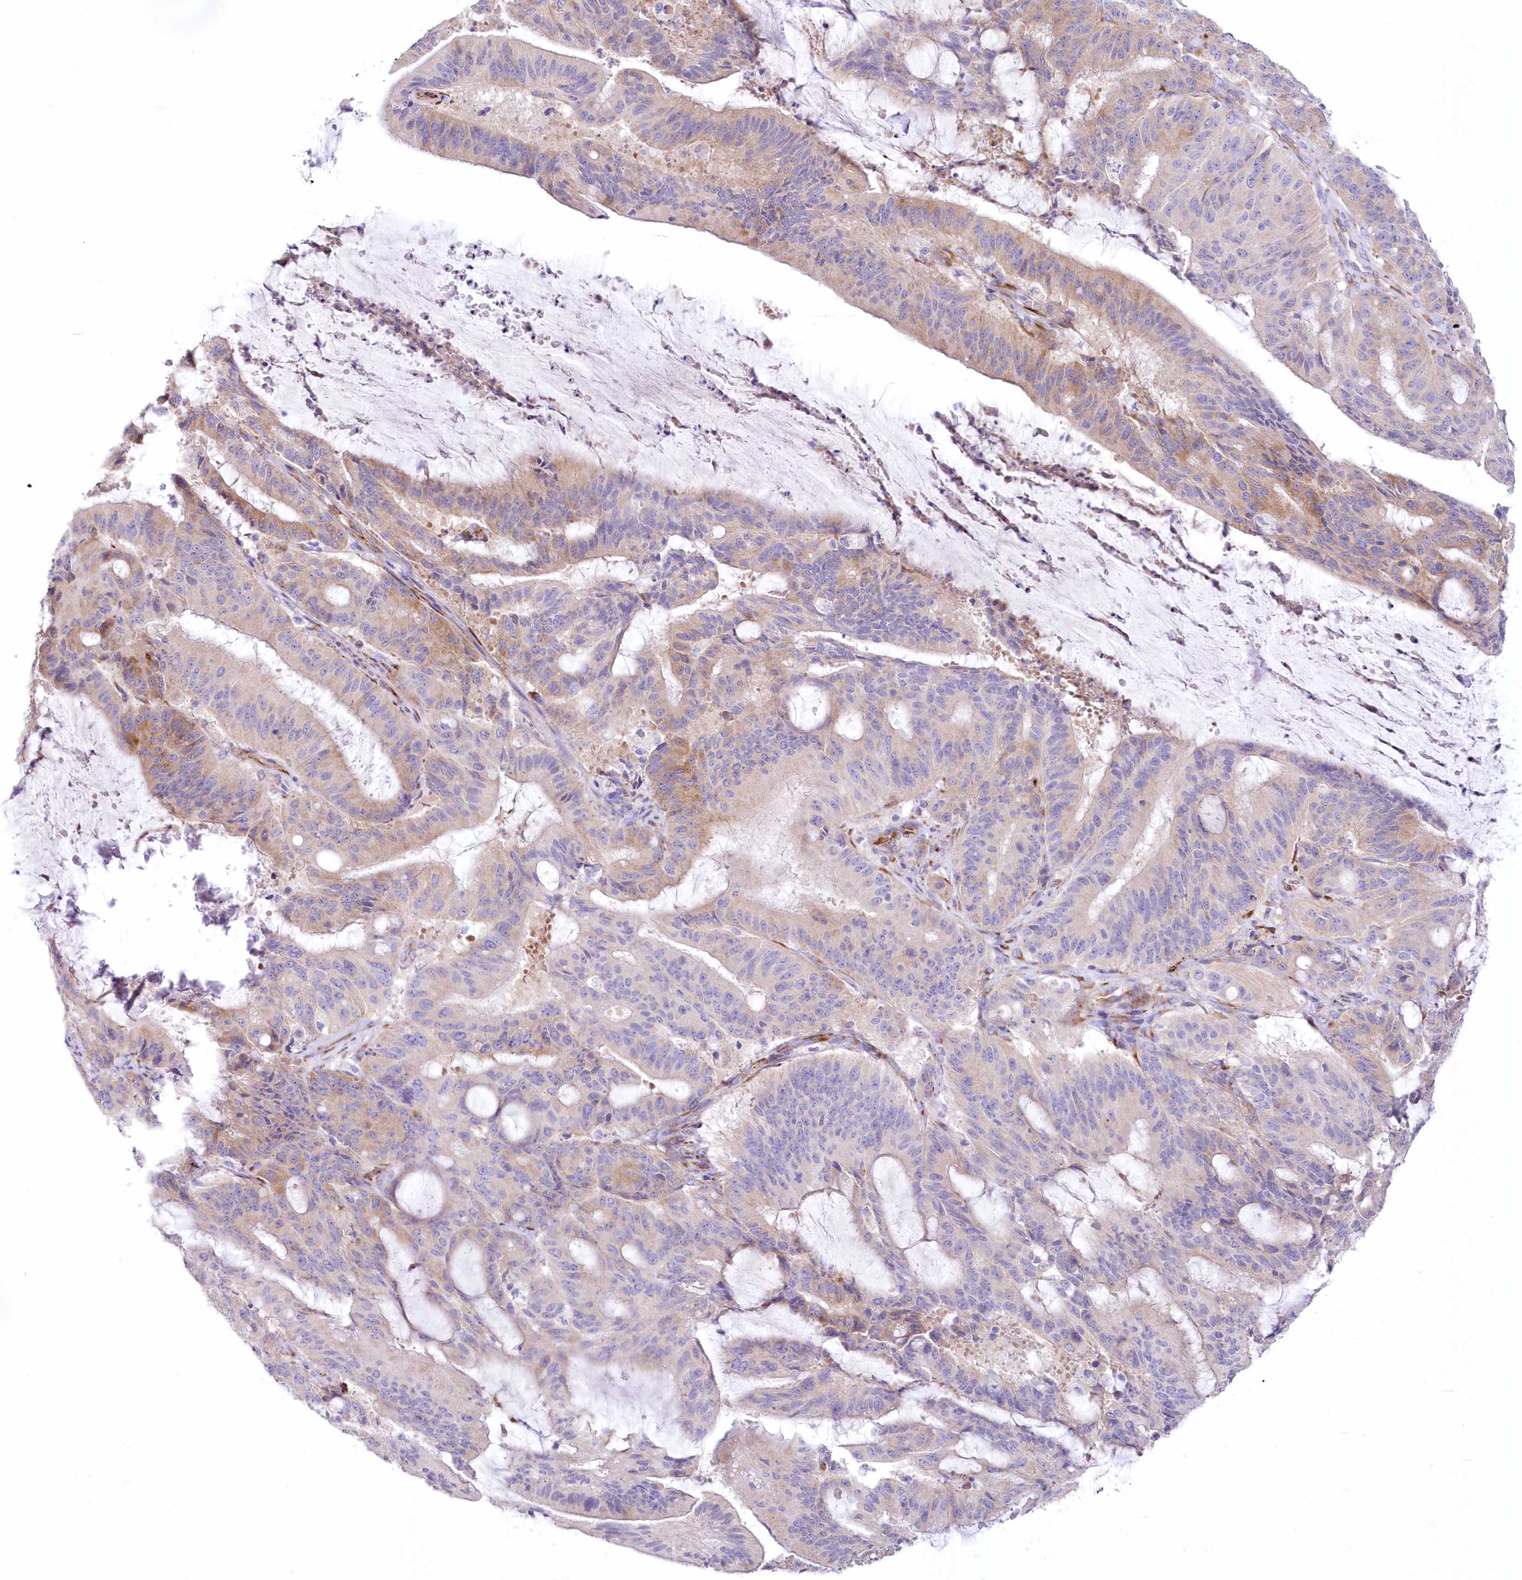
{"staining": {"intensity": "weak", "quantity": "<25%", "location": "cytoplasmic/membranous"}, "tissue": "liver cancer", "cell_type": "Tumor cells", "image_type": "cancer", "snomed": [{"axis": "morphology", "description": "Normal tissue, NOS"}, {"axis": "morphology", "description": "Cholangiocarcinoma"}, {"axis": "topography", "description": "Liver"}, {"axis": "topography", "description": "Peripheral nerve tissue"}], "caption": "This is a micrograph of IHC staining of liver cholangiocarcinoma, which shows no expression in tumor cells.", "gene": "YTHDC2", "patient": {"sex": "female", "age": 73}}